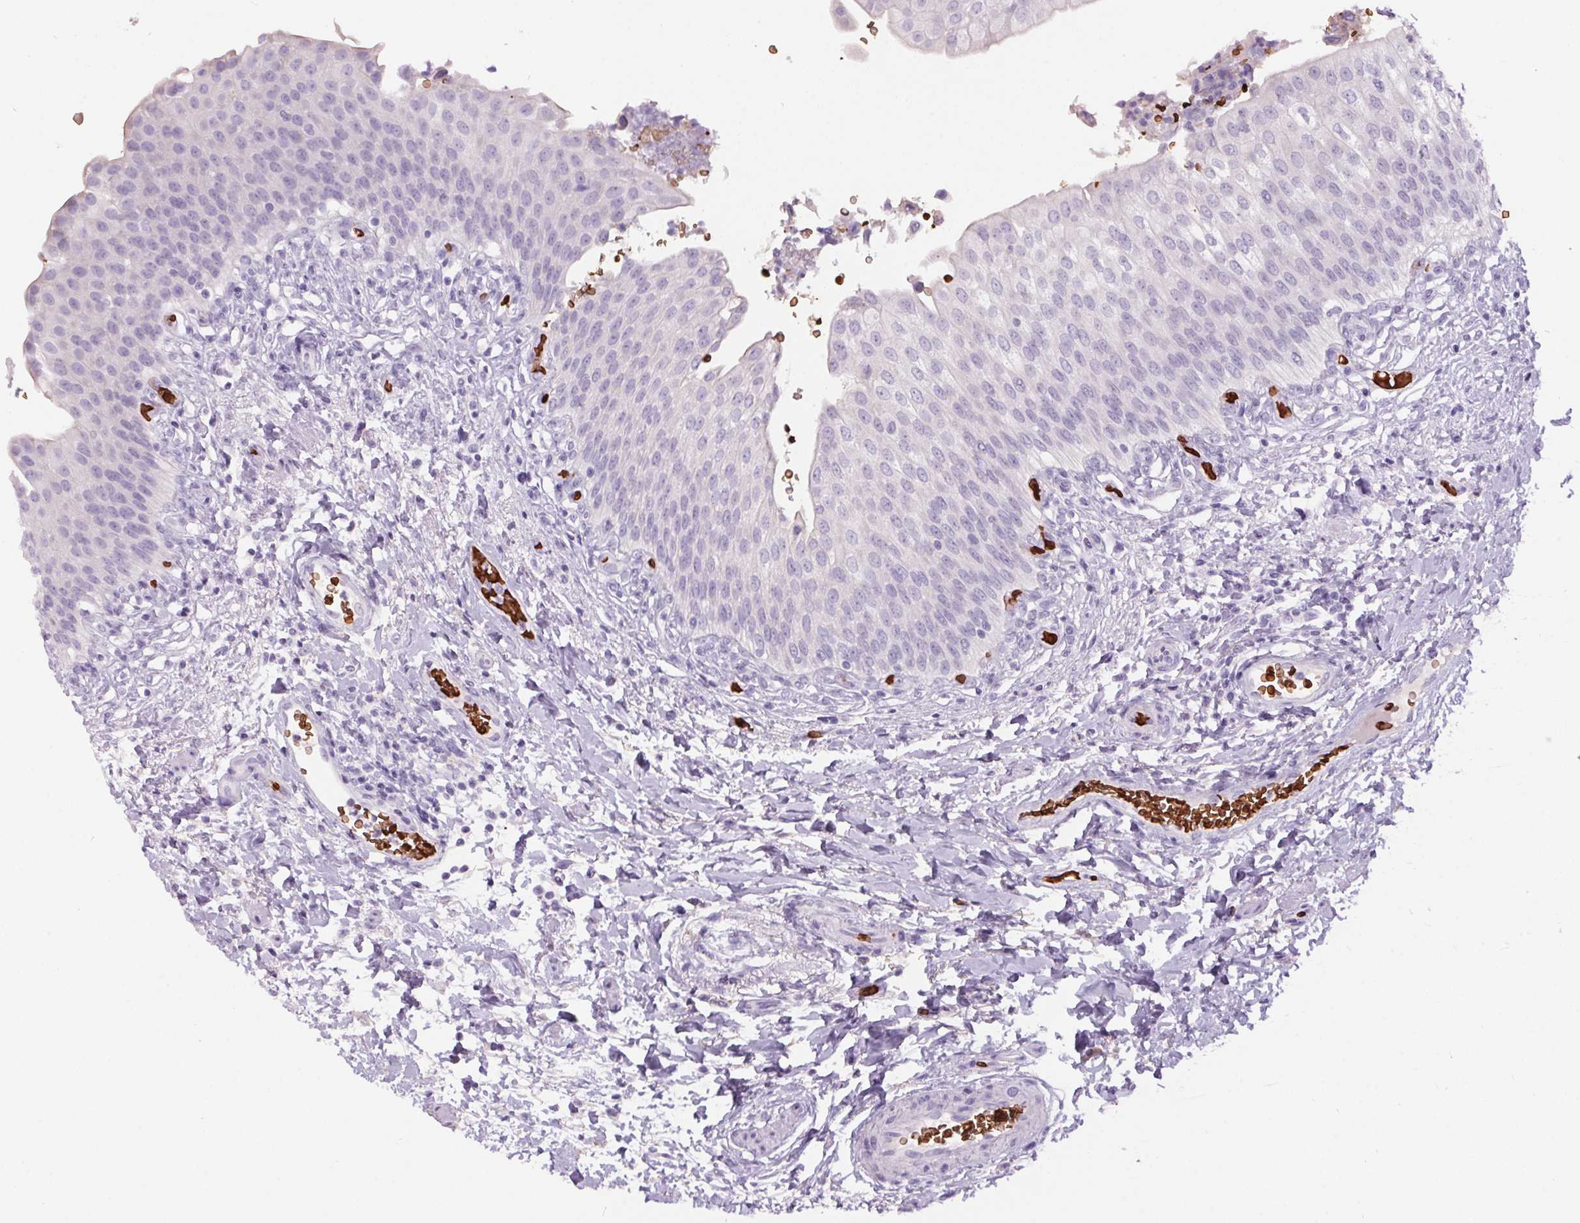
{"staining": {"intensity": "moderate", "quantity": "<25%", "location": "cytoplasmic/membranous"}, "tissue": "urinary bladder", "cell_type": "Urothelial cells", "image_type": "normal", "snomed": [{"axis": "morphology", "description": "Normal tissue, NOS"}, {"axis": "topography", "description": "Urinary bladder"}, {"axis": "topography", "description": "Peripheral nerve tissue"}], "caption": "Approximately <25% of urothelial cells in unremarkable human urinary bladder demonstrate moderate cytoplasmic/membranous protein staining as visualized by brown immunohistochemical staining.", "gene": "HBQ1", "patient": {"sex": "female", "age": 60}}